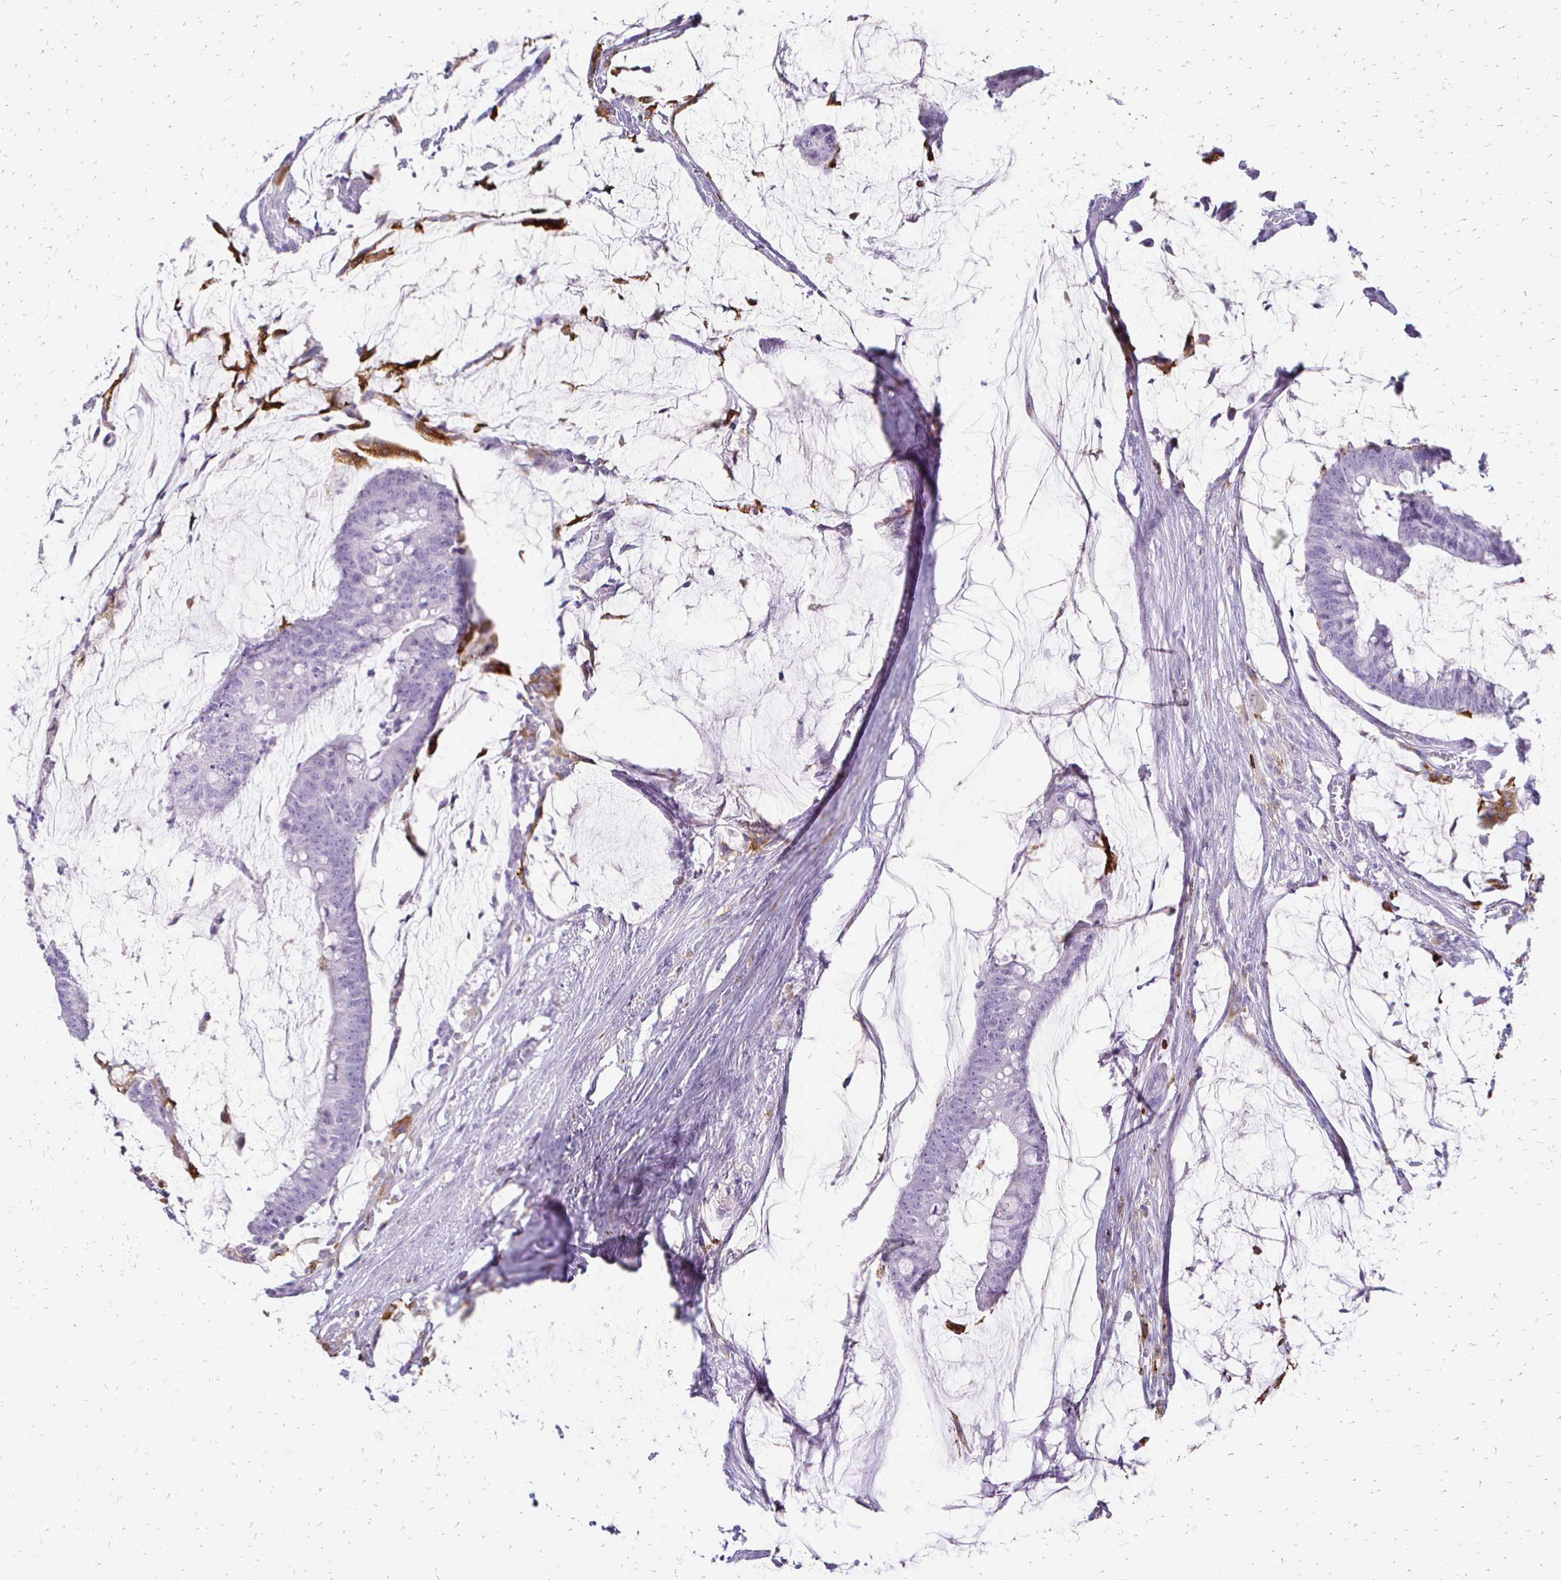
{"staining": {"intensity": "negative", "quantity": "none", "location": "none"}, "tissue": "colorectal cancer", "cell_type": "Tumor cells", "image_type": "cancer", "snomed": [{"axis": "morphology", "description": "Adenocarcinoma, NOS"}, {"axis": "topography", "description": "Colon"}], "caption": "Tumor cells show no significant protein expression in colorectal cancer. Brightfield microscopy of immunohistochemistry stained with DAB (brown) and hematoxylin (blue), captured at high magnification.", "gene": "ACP5", "patient": {"sex": "male", "age": 62}}